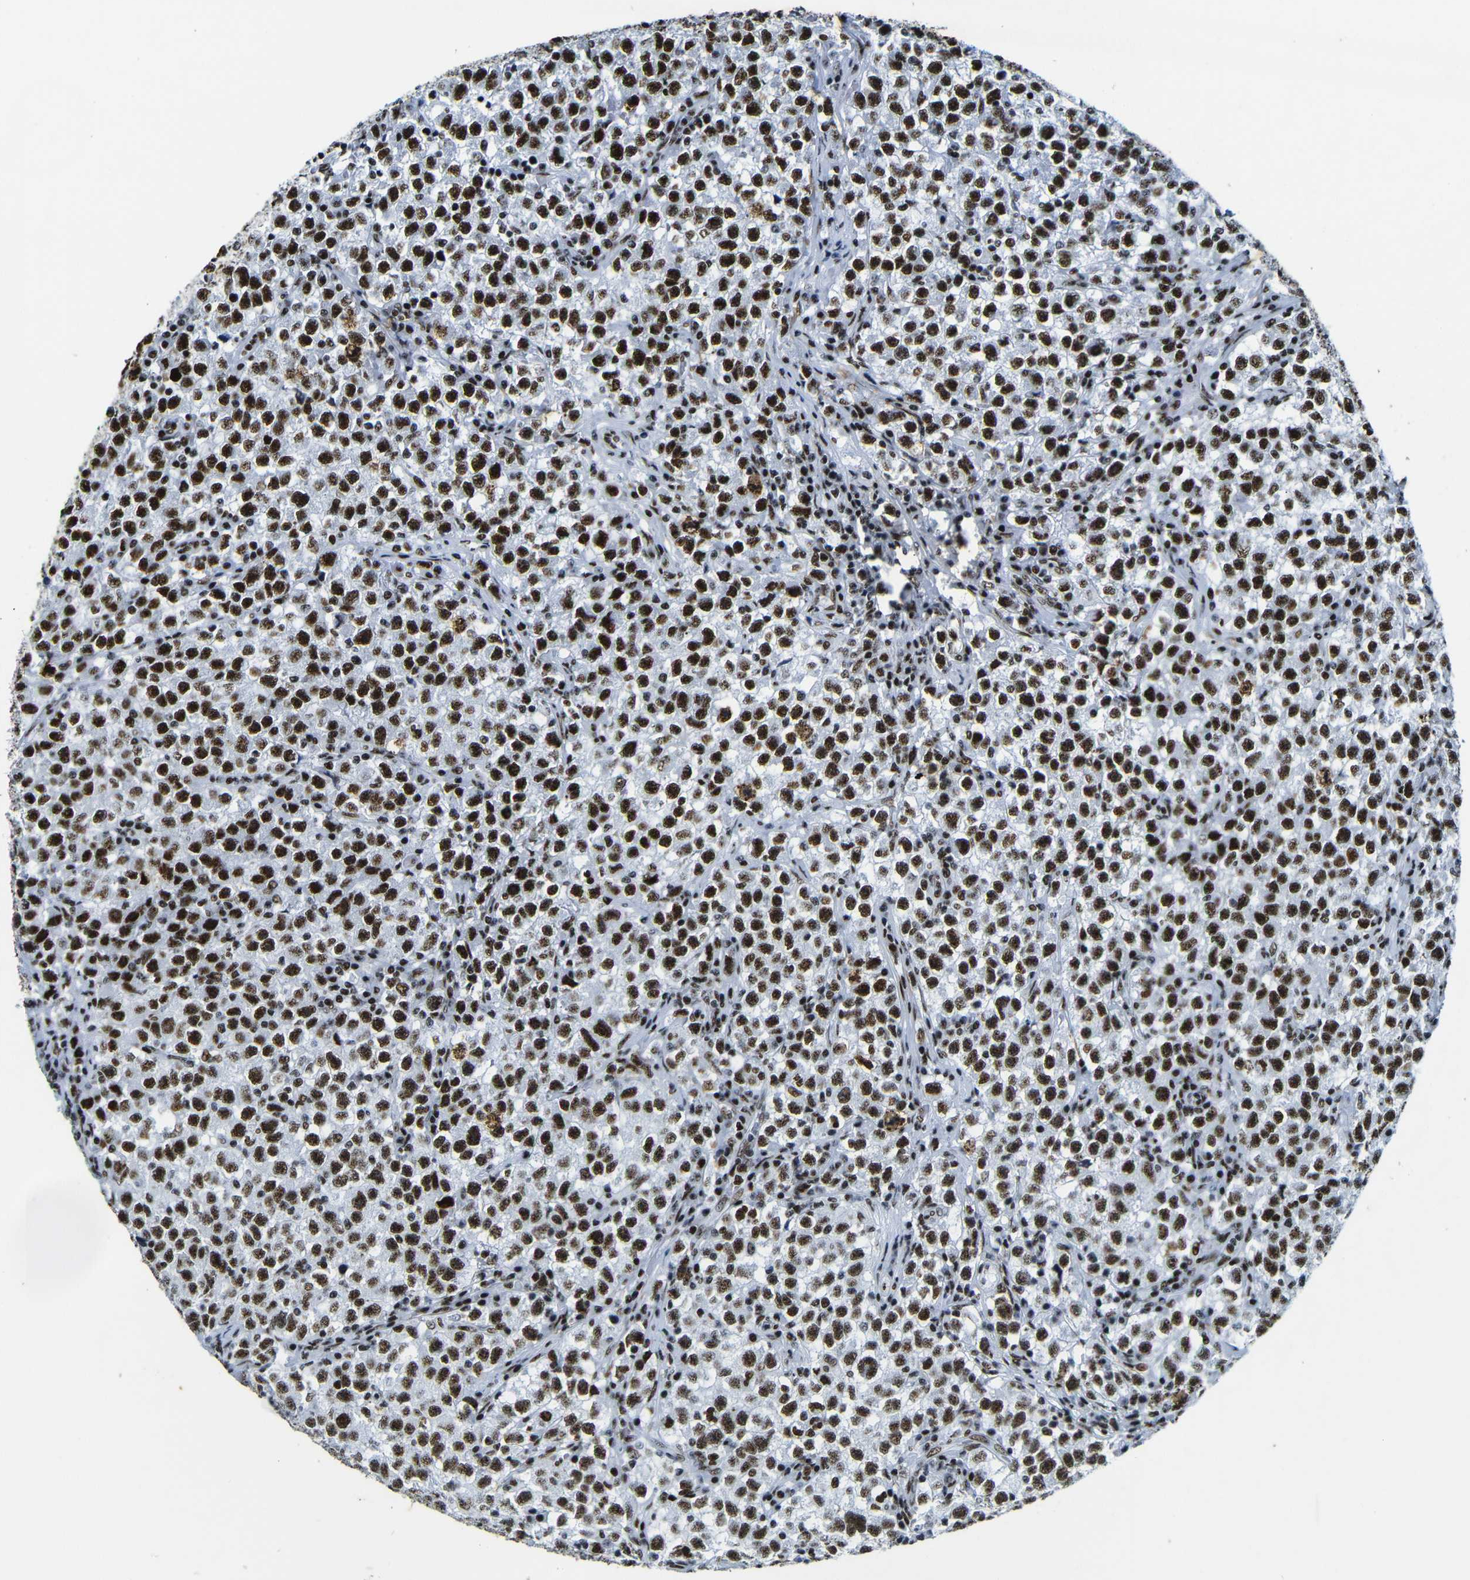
{"staining": {"intensity": "strong", "quantity": ">75%", "location": "nuclear"}, "tissue": "testis cancer", "cell_type": "Tumor cells", "image_type": "cancer", "snomed": [{"axis": "morphology", "description": "Seminoma, NOS"}, {"axis": "topography", "description": "Testis"}], "caption": "The histopathology image displays staining of seminoma (testis), revealing strong nuclear protein expression (brown color) within tumor cells.", "gene": "SRSF1", "patient": {"sex": "male", "age": 22}}